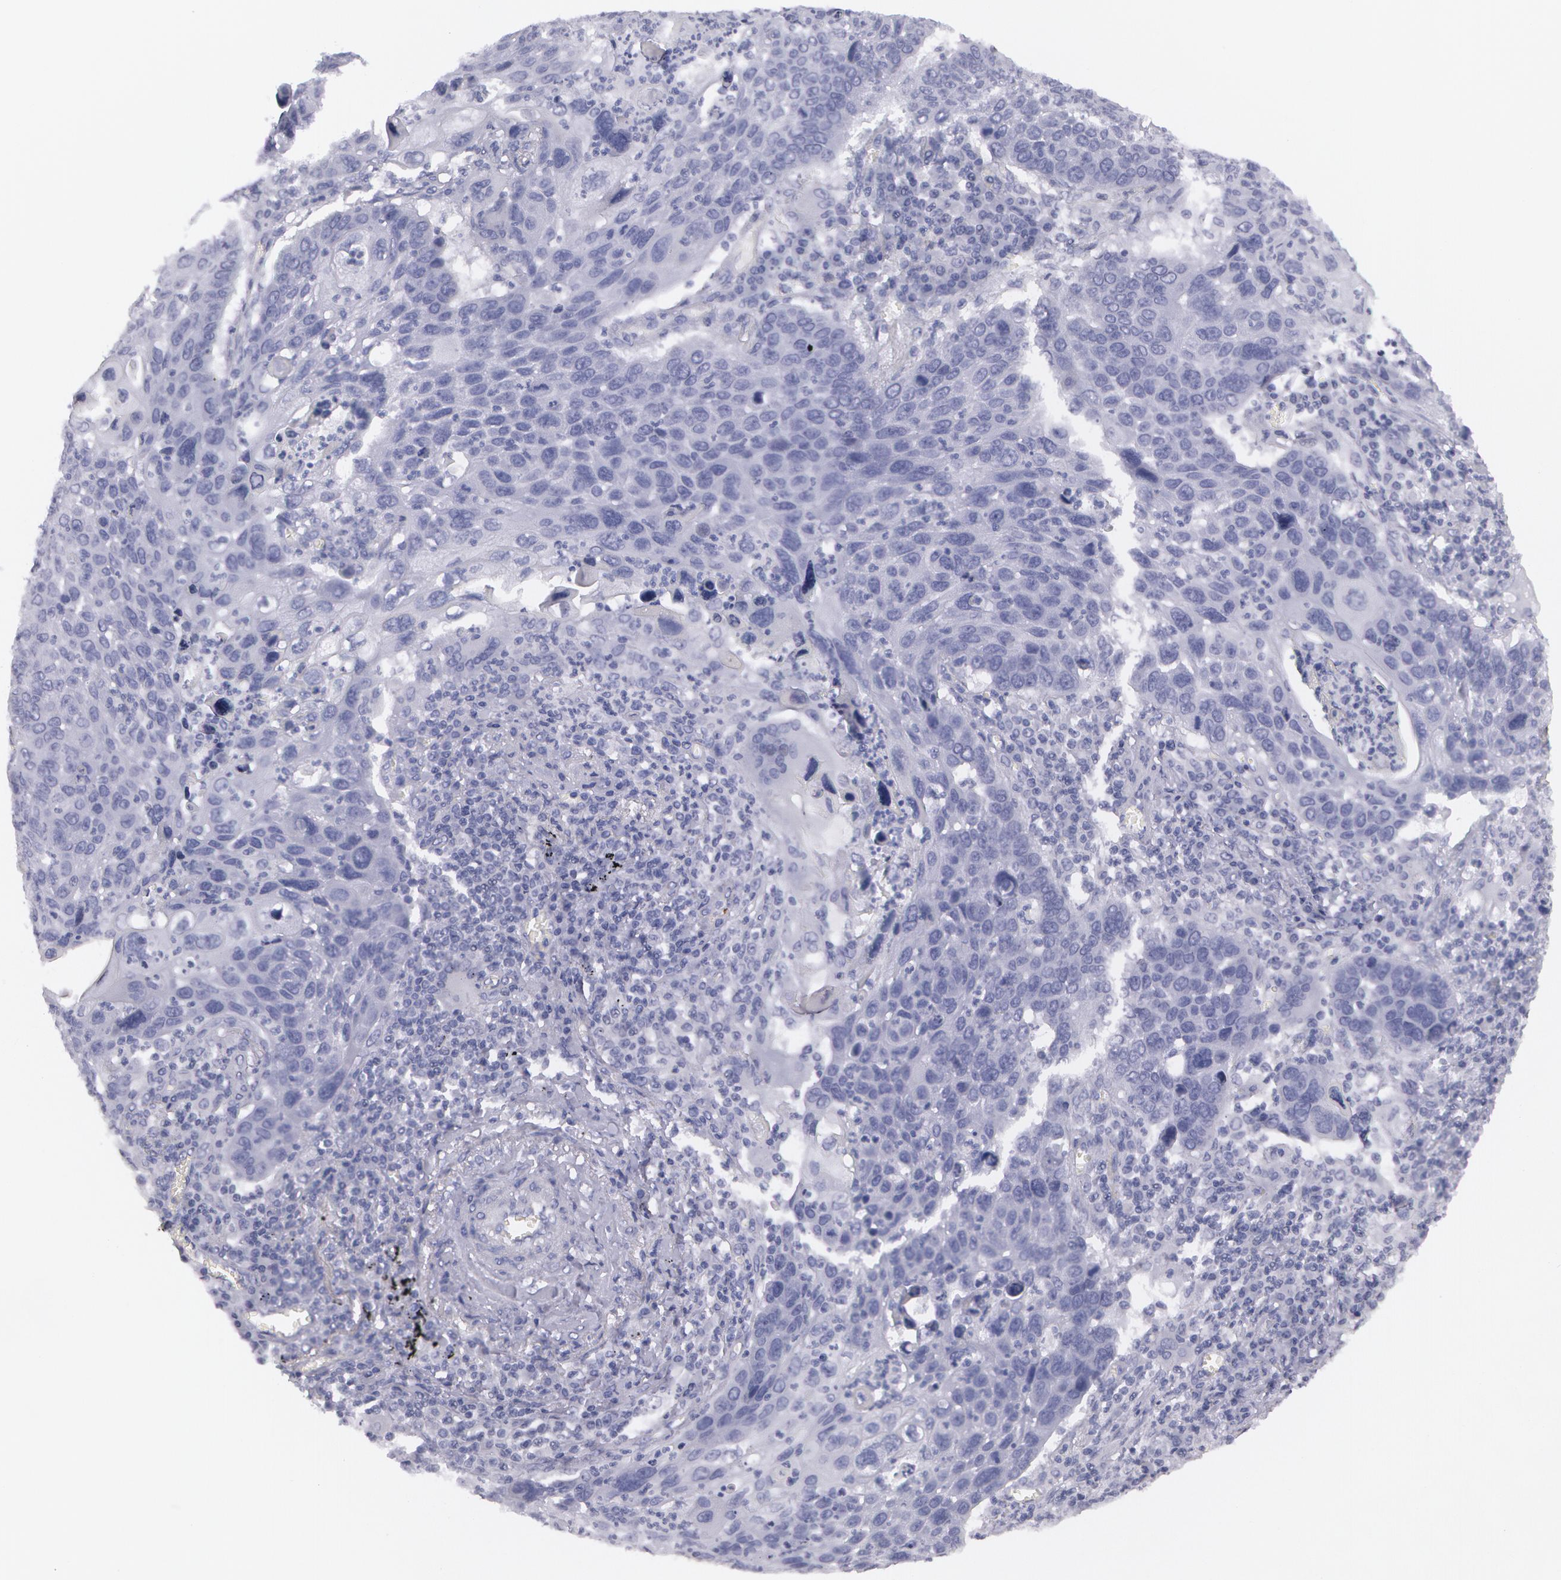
{"staining": {"intensity": "negative", "quantity": "none", "location": "none"}, "tissue": "lung cancer", "cell_type": "Tumor cells", "image_type": "cancer", "snomed": [{"axis": "morphology", "description": "Squamous cell carcinoma, NOS"}, {"axis": "topography", "description": "Lung"}], "caption": "The immunohistochemistry histopathology image has no significant expression in tumor cells of squamous cell carcinoma (lung) tissue. (Immunohistochemistry, brightfield microscopy, high magnification).", "gene": "AMACR", "patient": {"sex": "male", "age": 68}}